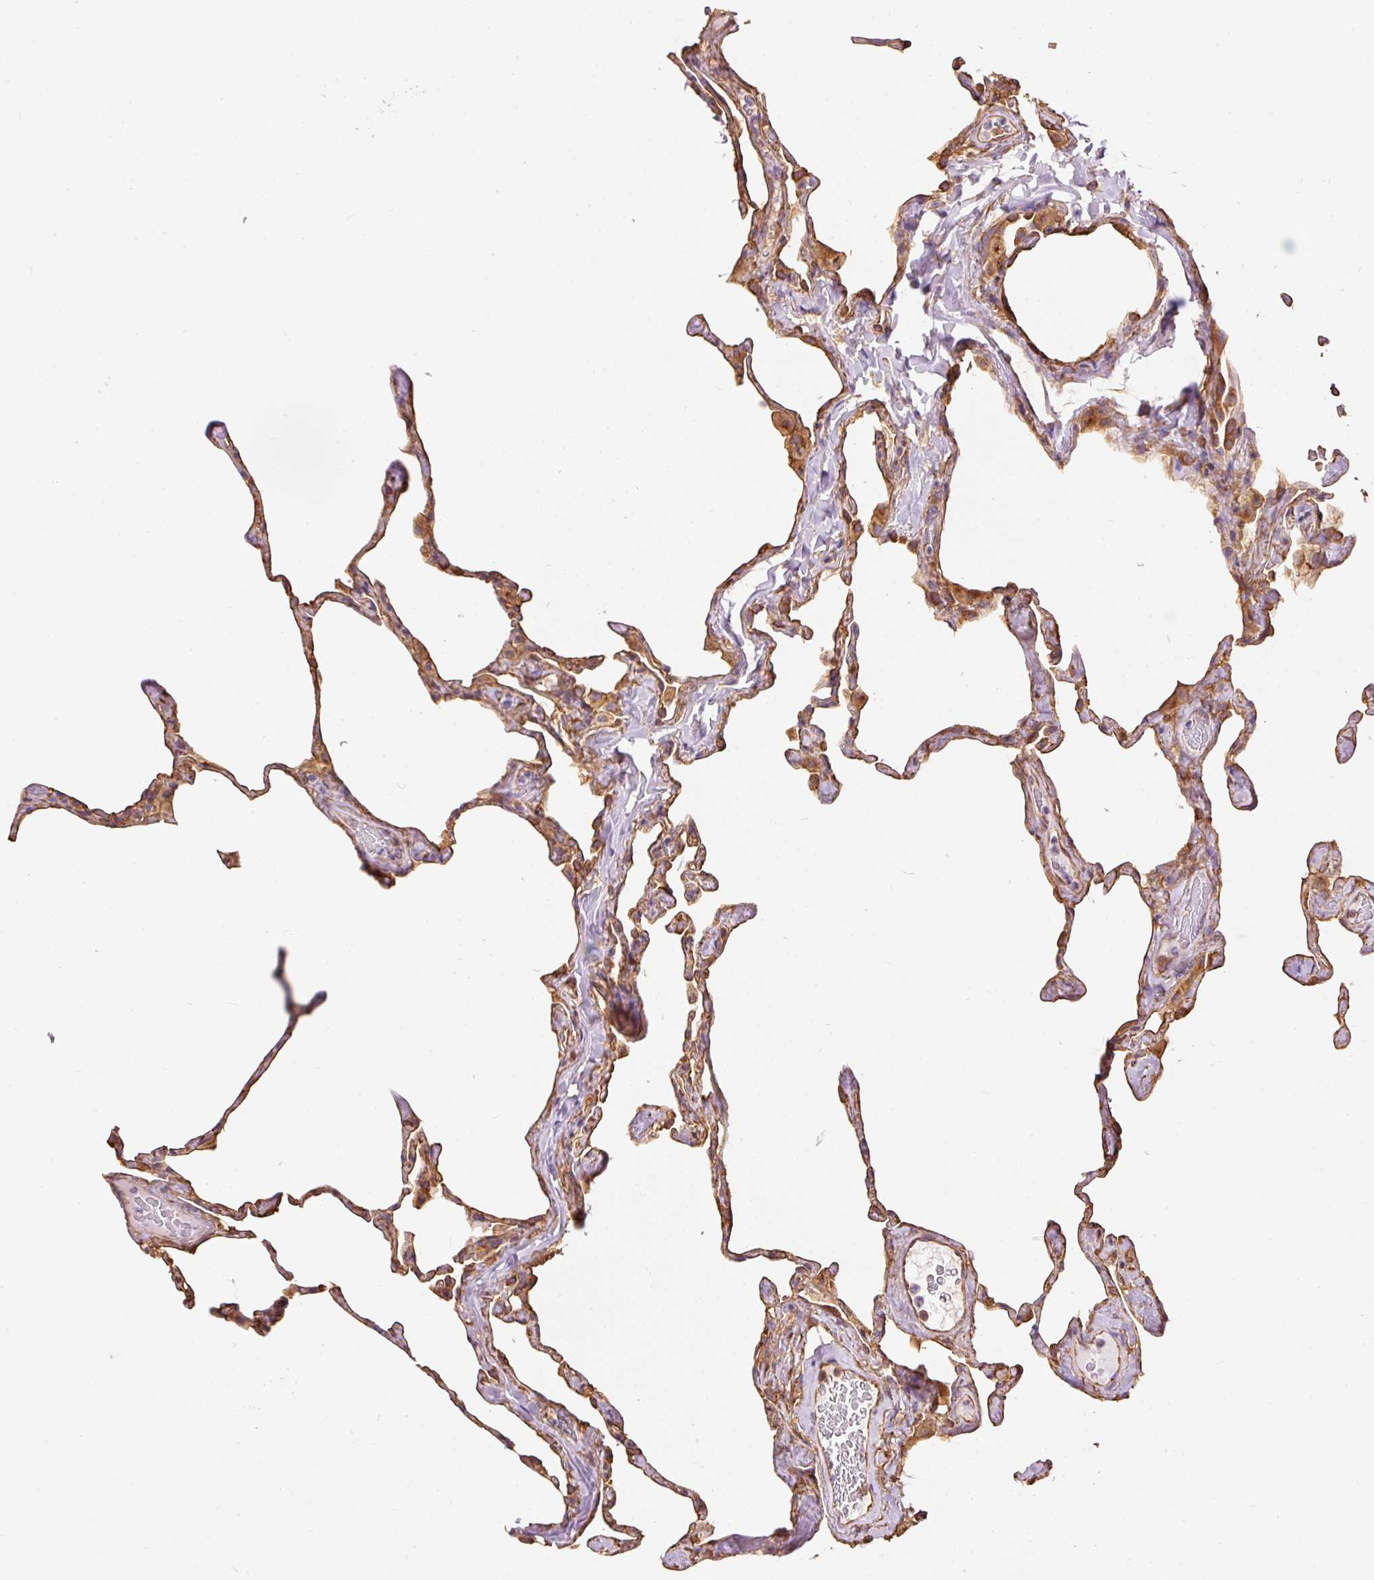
{"staining": {"intensity": "moderate", "quantity": "25%-75%", "location": "cytoplasmic/membranous"}, "tissue": "lung", "cell_type": "Alveolar cells", "image_type": "normal", "snomed": [{"axis": "morphology", "description": "Normal tissue, NOS"}, {"axis": "topography", "description": "Lung"}], "caption": "Protein staining of normal lung reveals moderate cytoplasmic/membranous staining in approximately 25%-75% of alveolar cells.", "gene": "ENSG00000249624", "patient": {"sex": "male", "age": 65}}